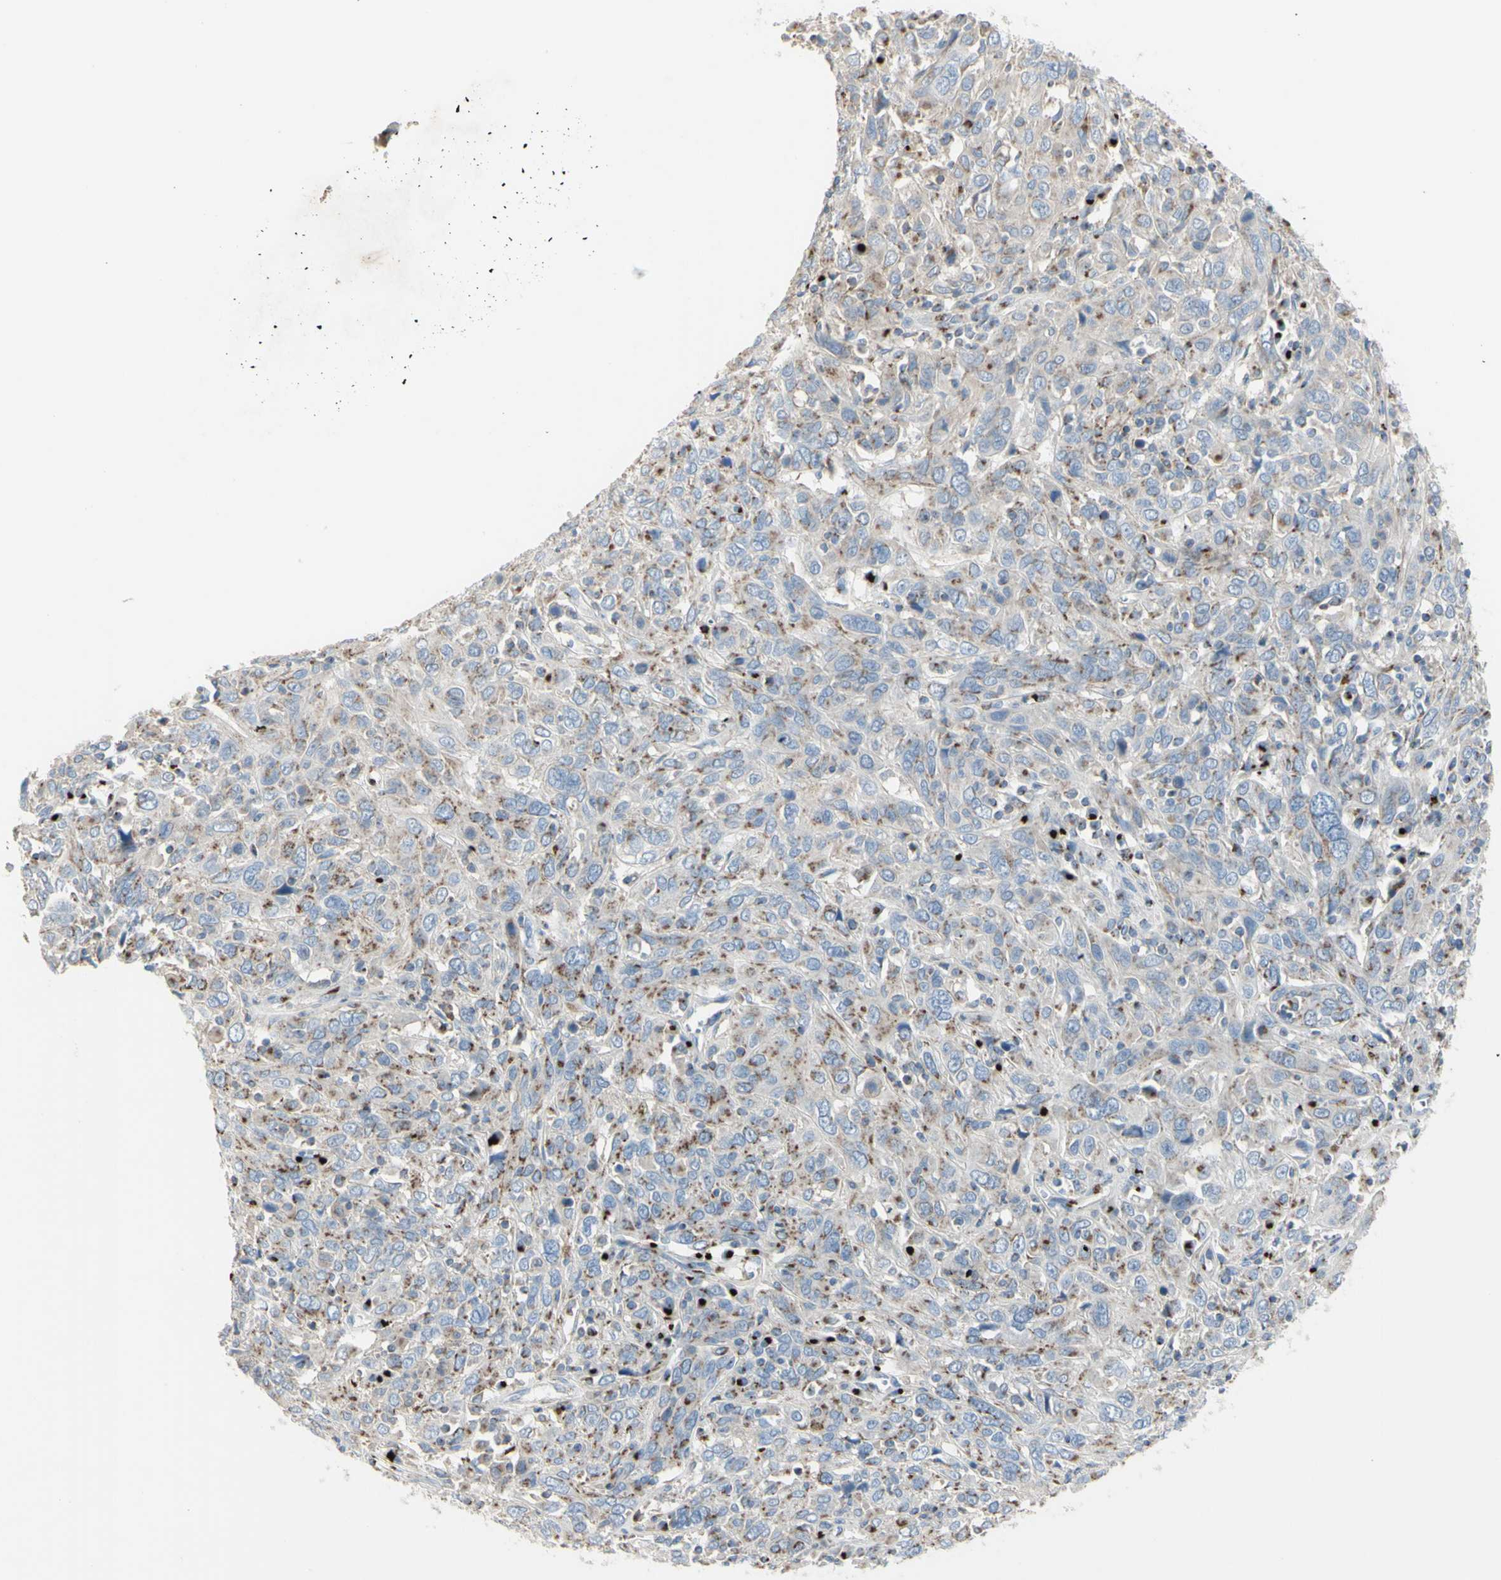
{"staining": {"intensity": "moderate", "quantity": "25%-75%", "location": "cytoplasmic/membranous"}, "tissue": "cervical cancer", "cell_type": "Tumor cells", "image_type": "cancer", "snomed": [{"axis": "morphology", "description": "Squamous cell carcinoma, NOS"}, {"axis": "topography", "description": "Cervix"}], "caption": "IHC micrograph of human cervical cancer stained for a protein (brown), which exhibits medium levels of moderate cytoplasmic/membranous staining in approximately 25%-75% of tumor cells.", "gene": "B4GALT3", "patient": {"sex": "female", "age": 46}}